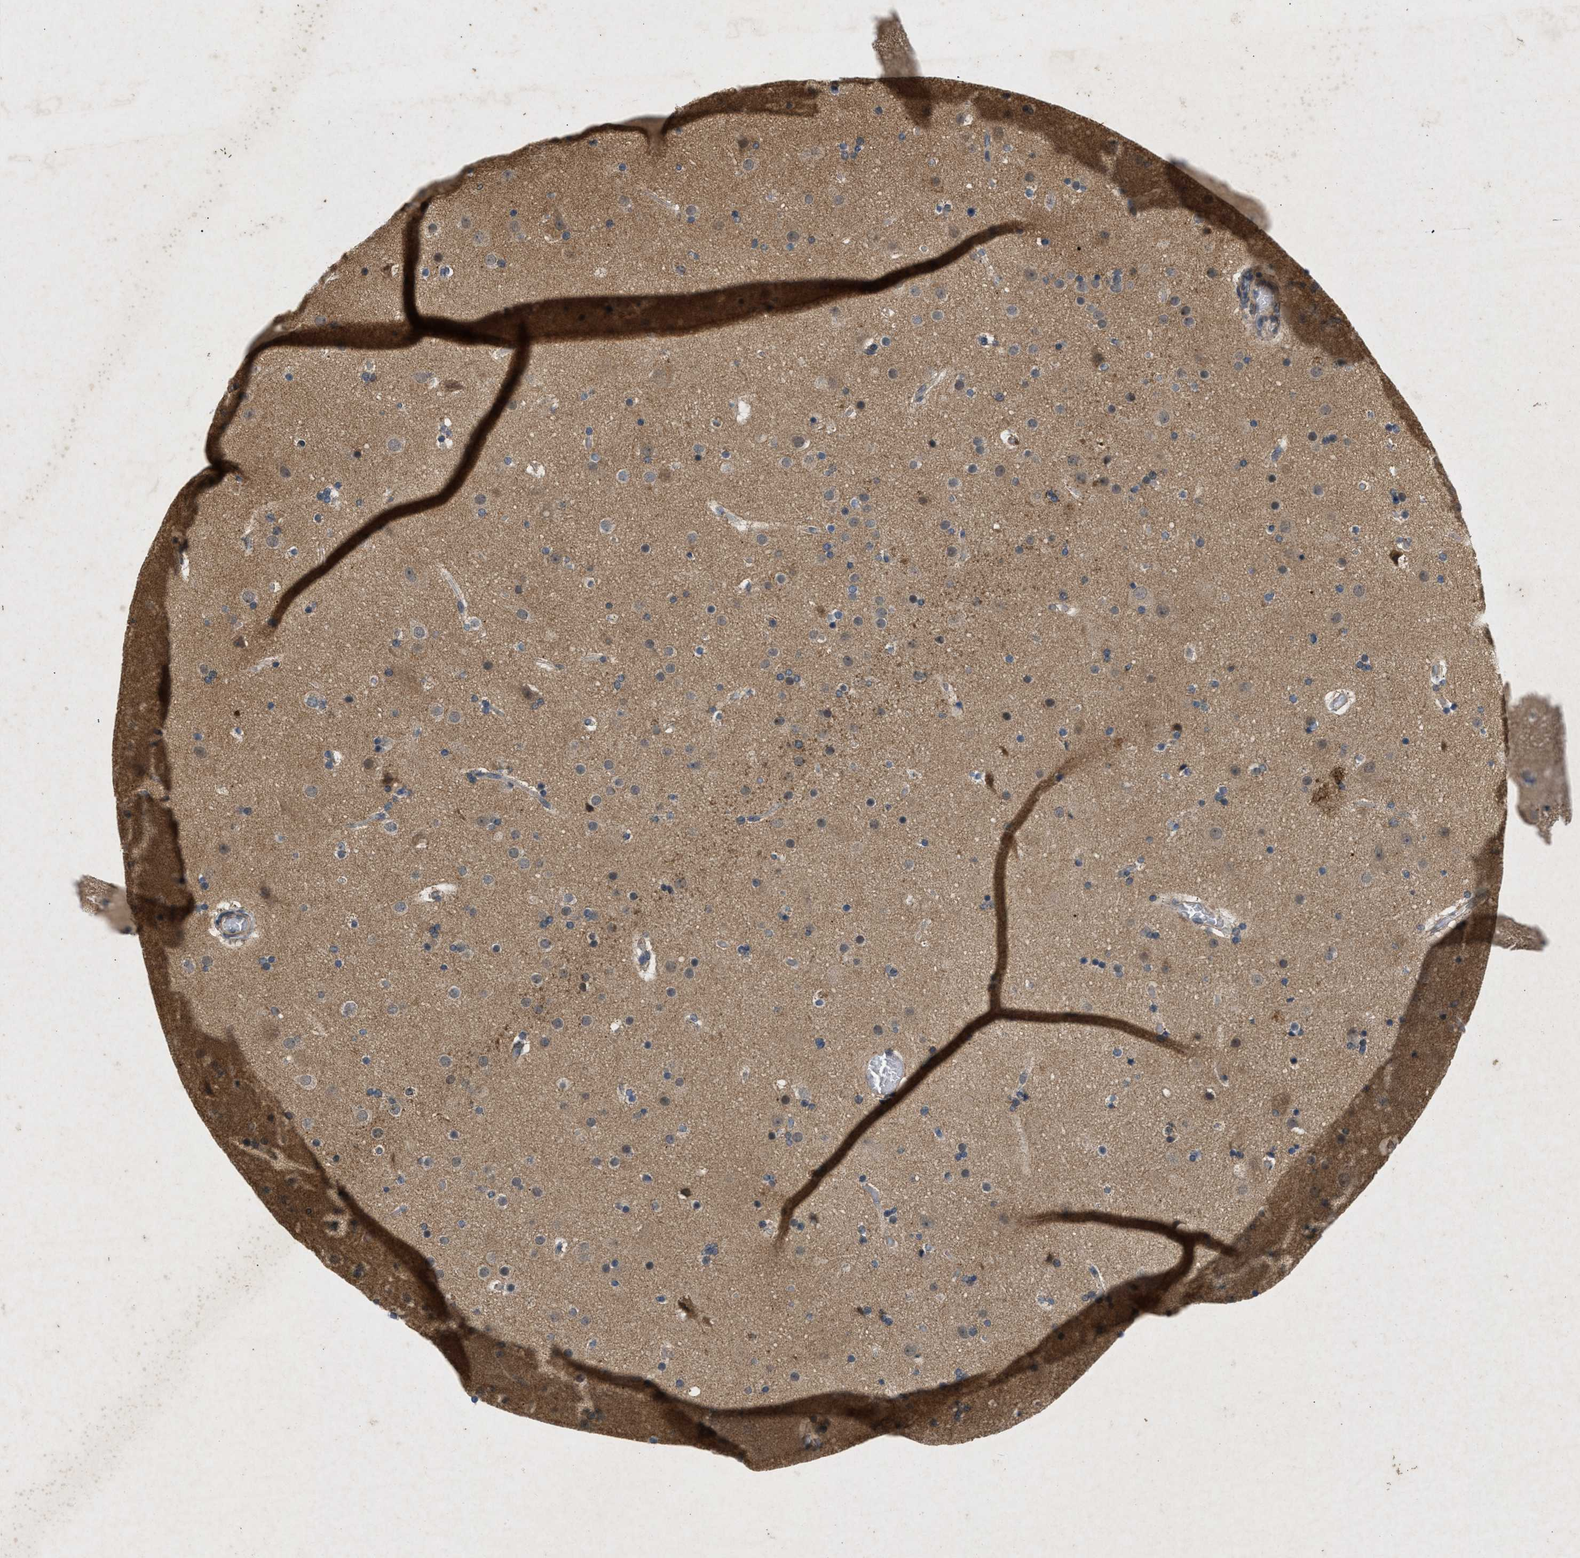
{"staining": {"intensity": "weak", "quantity": ">75%", "location": "cytoplasmic/membranous"}, "tissue": "cerebral cortex", "cell_type": "Endothelial cells", "image_type": "normal", "snomed": [{"axis": "morphology", "description": "Normal tissue, NOS"}, {"axis": "topography", "description": "Cerebral cortex"}], "caption": "A histopathology image of human cerebral cortex stained for a protein exhibits weak cytoplasmic/membranous brown staining in endothelial cells. The protein is shown in brown color, while the nuclei are stained blue.", "gene": "PRKG2", "patient": {"sex": "male", "age": 57}}